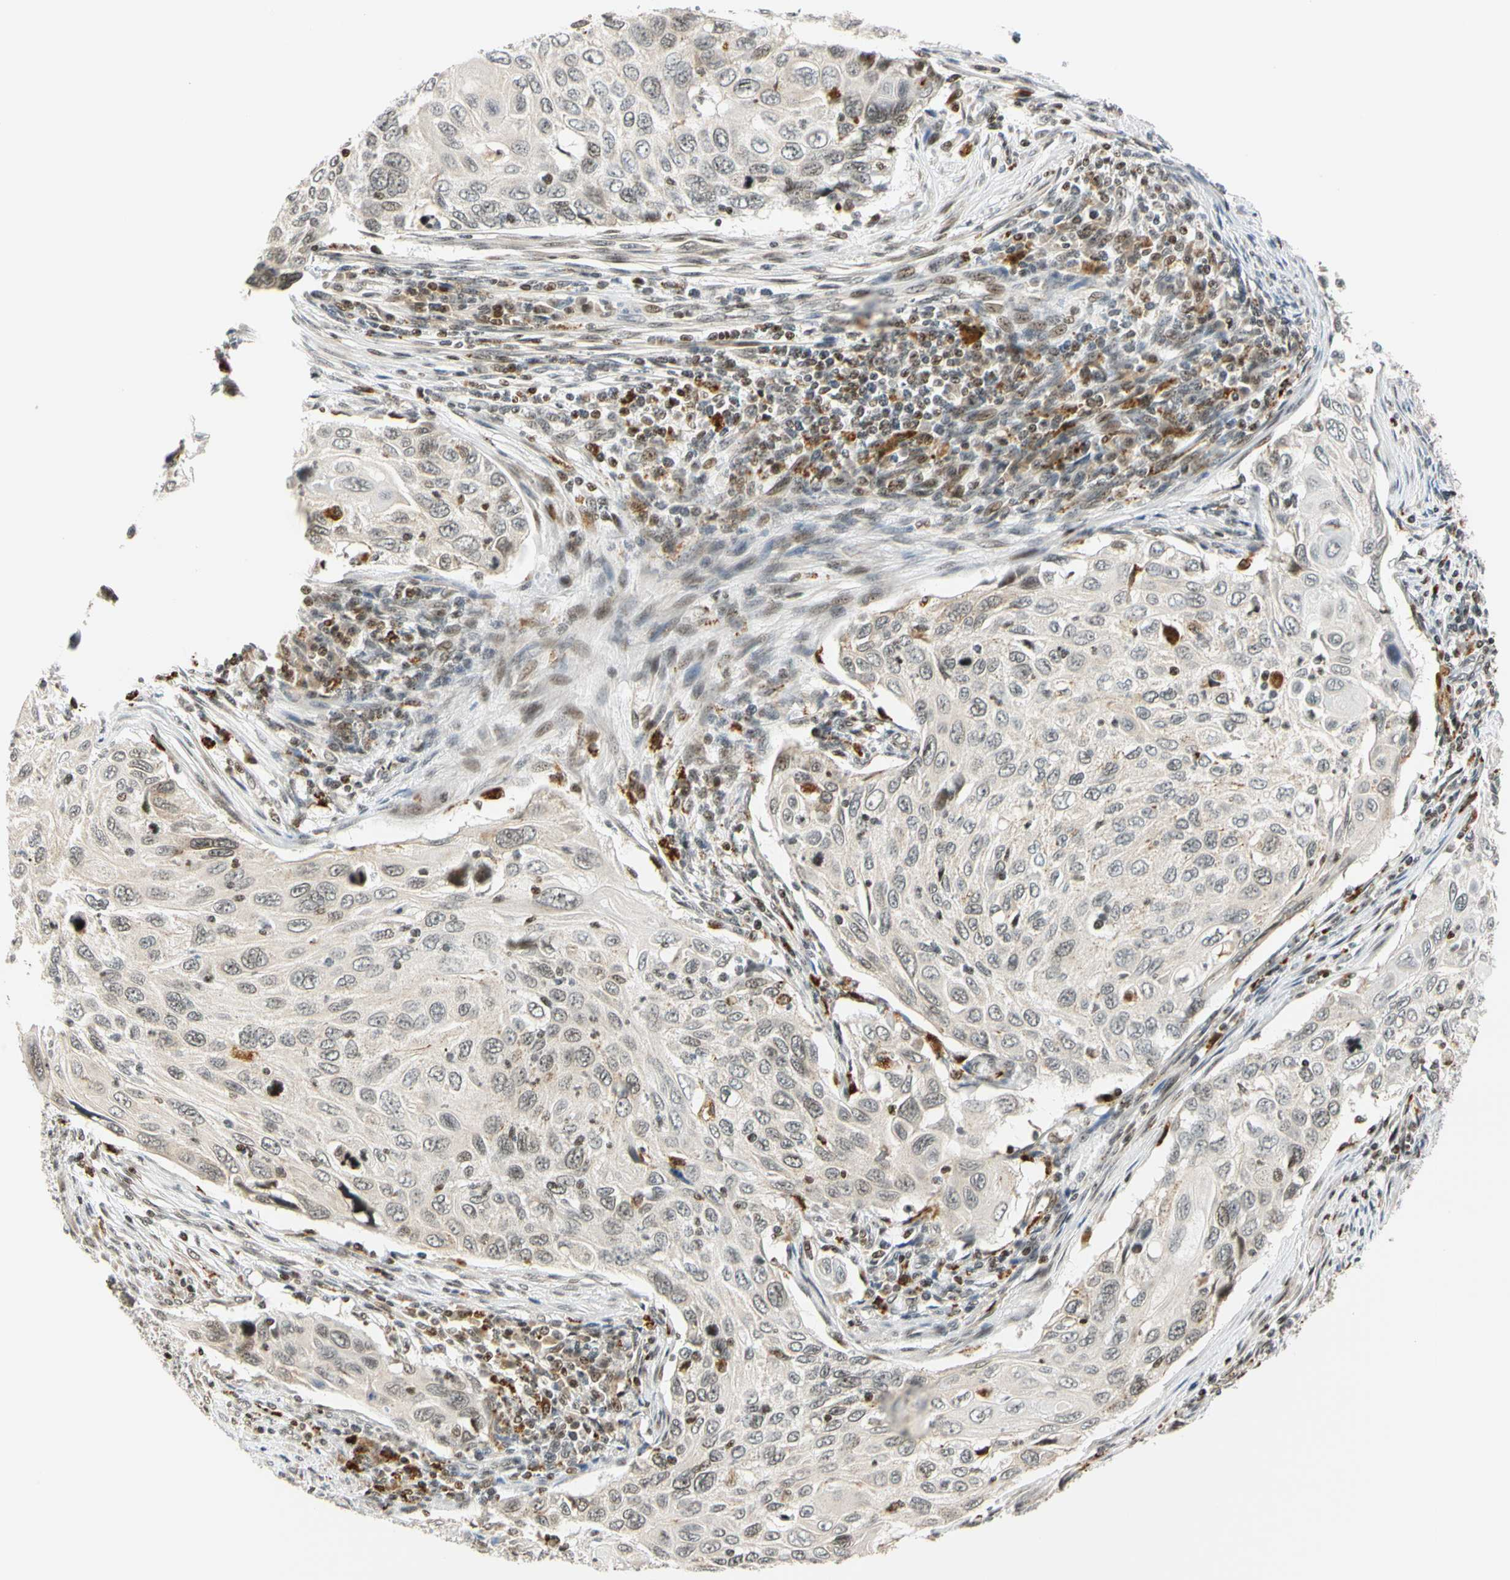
{"staining": {"intensity": "weak", "quantity": "<25%", "location": "nuclear"}, "tissue": "cervical cancer", "cell_type": "Tumor cells", "image_type": "cancer", "snomed": [{"axis": "morphology", "description": "Squamous cell carcinoma, NOS"}, {"axis": "topography", "description": "Cervix"}], "caption": "The photomicrograph exhibits no staining of tumor cells in cervical squamous cell carcinoma.", "gene": "CDK7", "patient": {"sex": "female", "age": 70}}